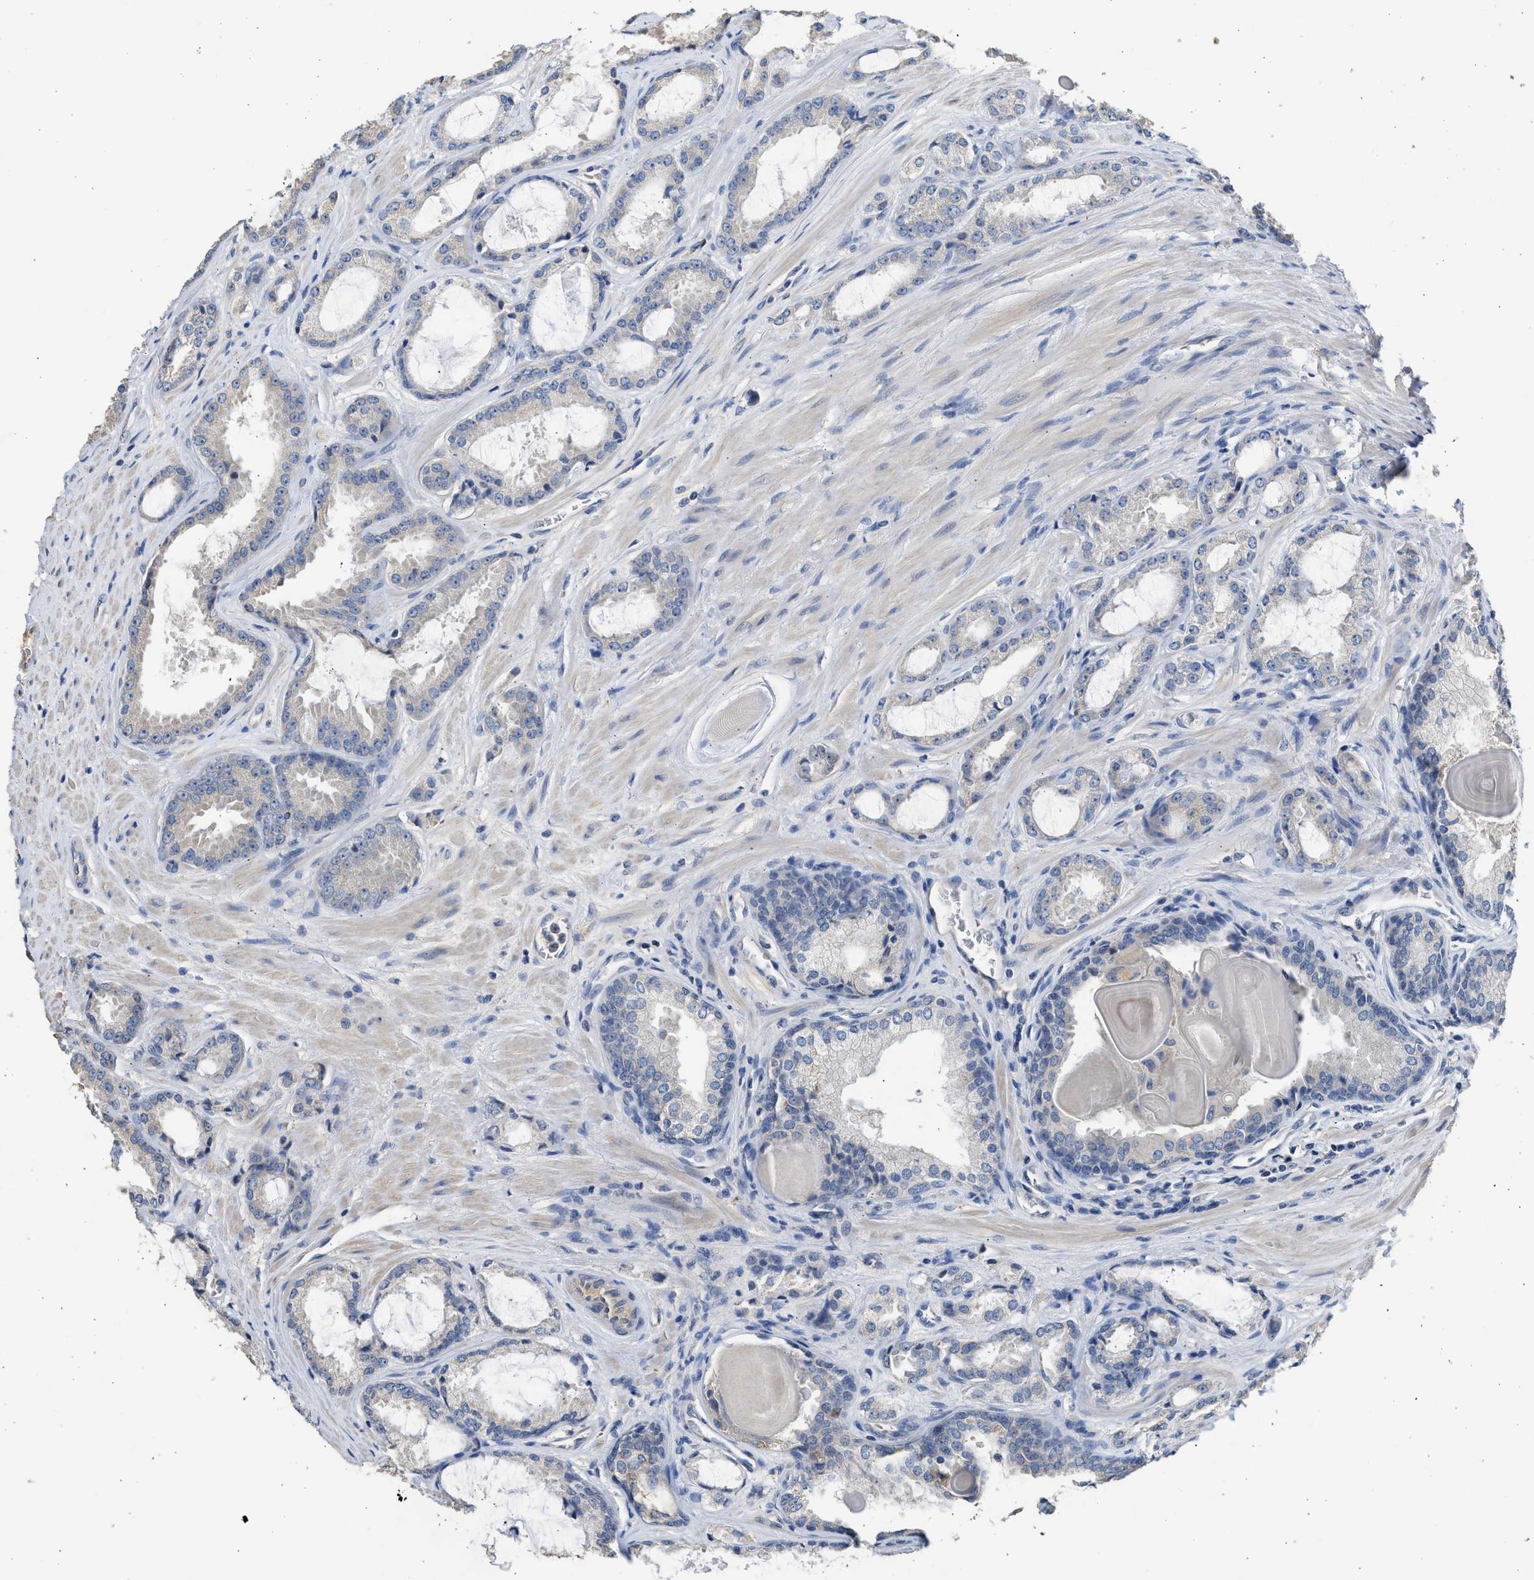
{"staining": {"intensity": "negative", "quantity": "none", "location": "none"}, "tissue": "prostate cancer", "cell_type": "Tumor cells", "image_type": "cancer", "snomed": [{"axis": "morphology", "description": "Adenocarcinoma, High grade"}, {"axis": "topography", "description": "Prostate"}], "caption": "The micrograph displays no significant positivity in tumor cells of prostate high-grade adenocarcinoma. (DAB (3,3'-diaminobenzidine) IHC visualized using brightfield microscopy, high magnification).", "gene": "SULT2A1", "patient": {"sex": "male", "age": 65}}